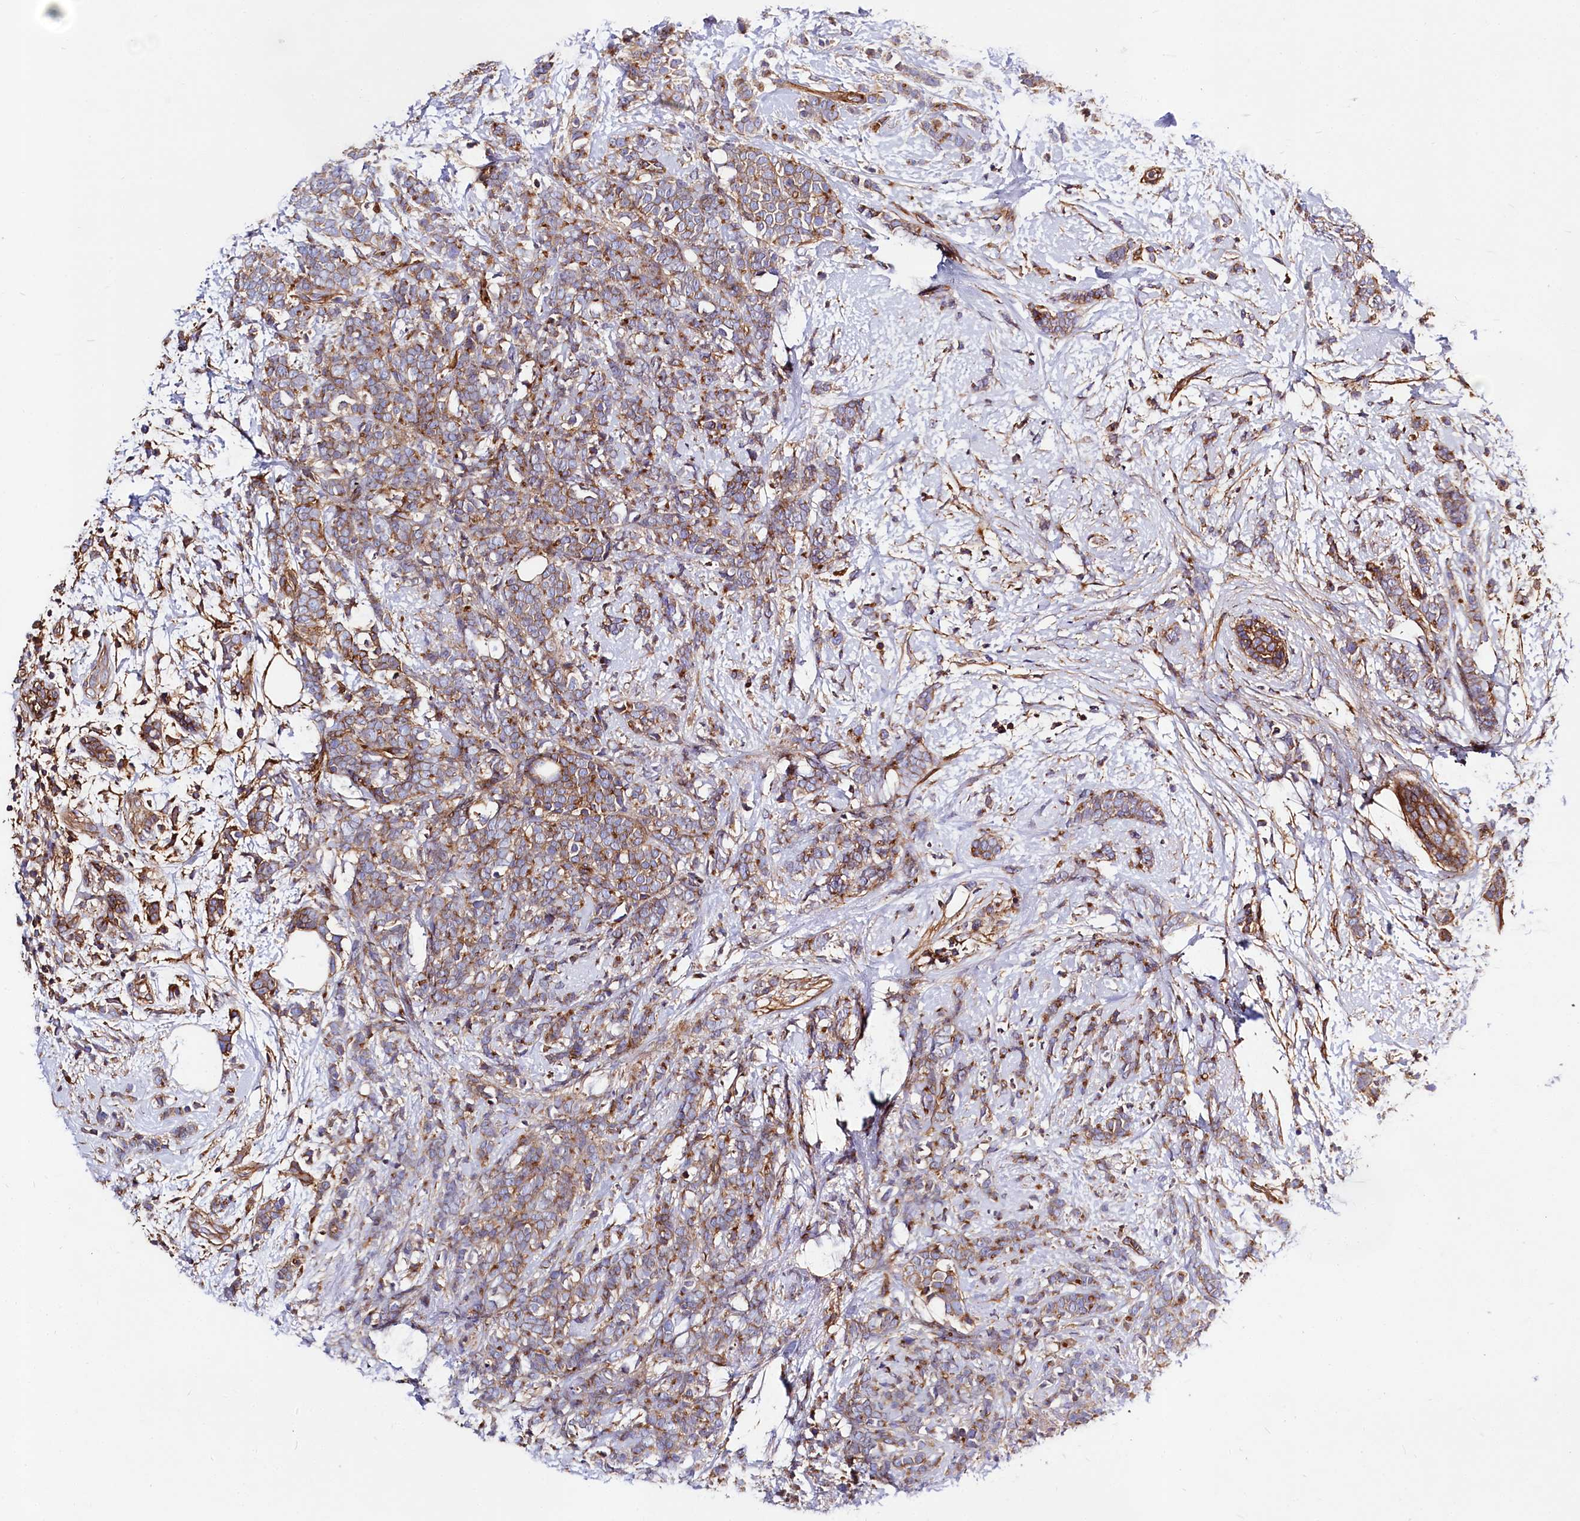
{"staining": {"intensity": "moderate", "quantity": ">75%", "location": "cytoplasmic/membranous"}, "tissue": "breast cancer", "cell_type": "Tumor cells", "image_type": "cancer", "snomed": [{"axis": "morphology", "description": "Lobular carcinoma"}, {"axis": "topography", "description": "Breast"}], "caption": "Lobular carcinoma (breast) was stained to show a protein in brown. There is medium levels of moderate cytoplasmic/membranous positivity in about >75% of tumor cells. Nuclei are stained in blue.", "gene": "ANO6", "patient": {"sex": "female", "age": 58}}